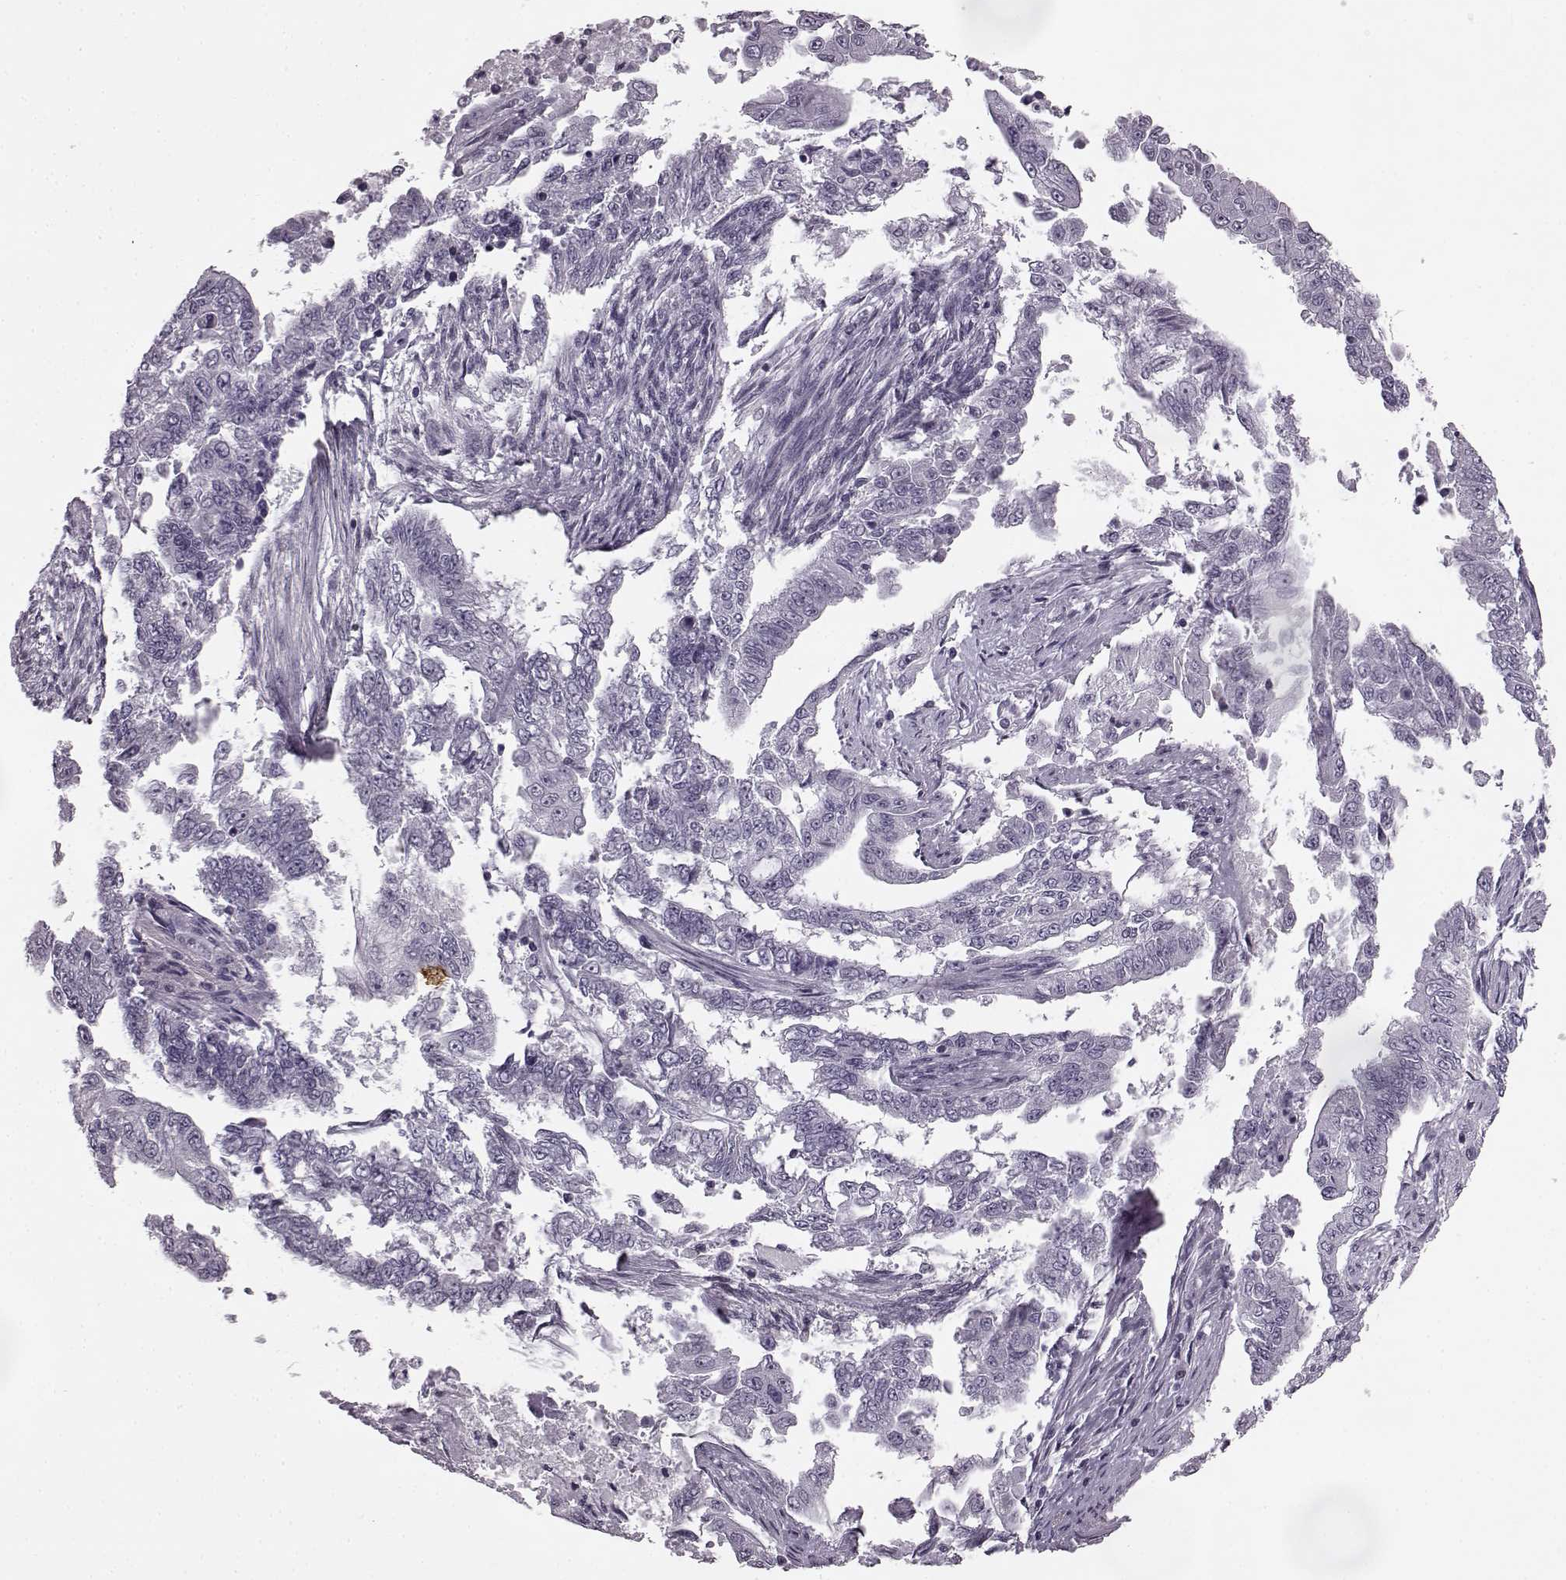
{"staining": {"intensity": "negative", "quantity": "none", "location": "none"}, "tissue": "endometrial cancer", "cell_type": "Tumor cells", "image_type": "cancer", "snomed": [{"axis": "morphology", "description": "Adenocarcinoma, NOS"}, {"axis": "topography", "description": "Uterus"}], "caption": "Immunohistochemical staining of endometrial cancer shows no significant staining in tumor cells.", "gene": "SEMG2", "patient": {"sex": "female", "age": 59}}